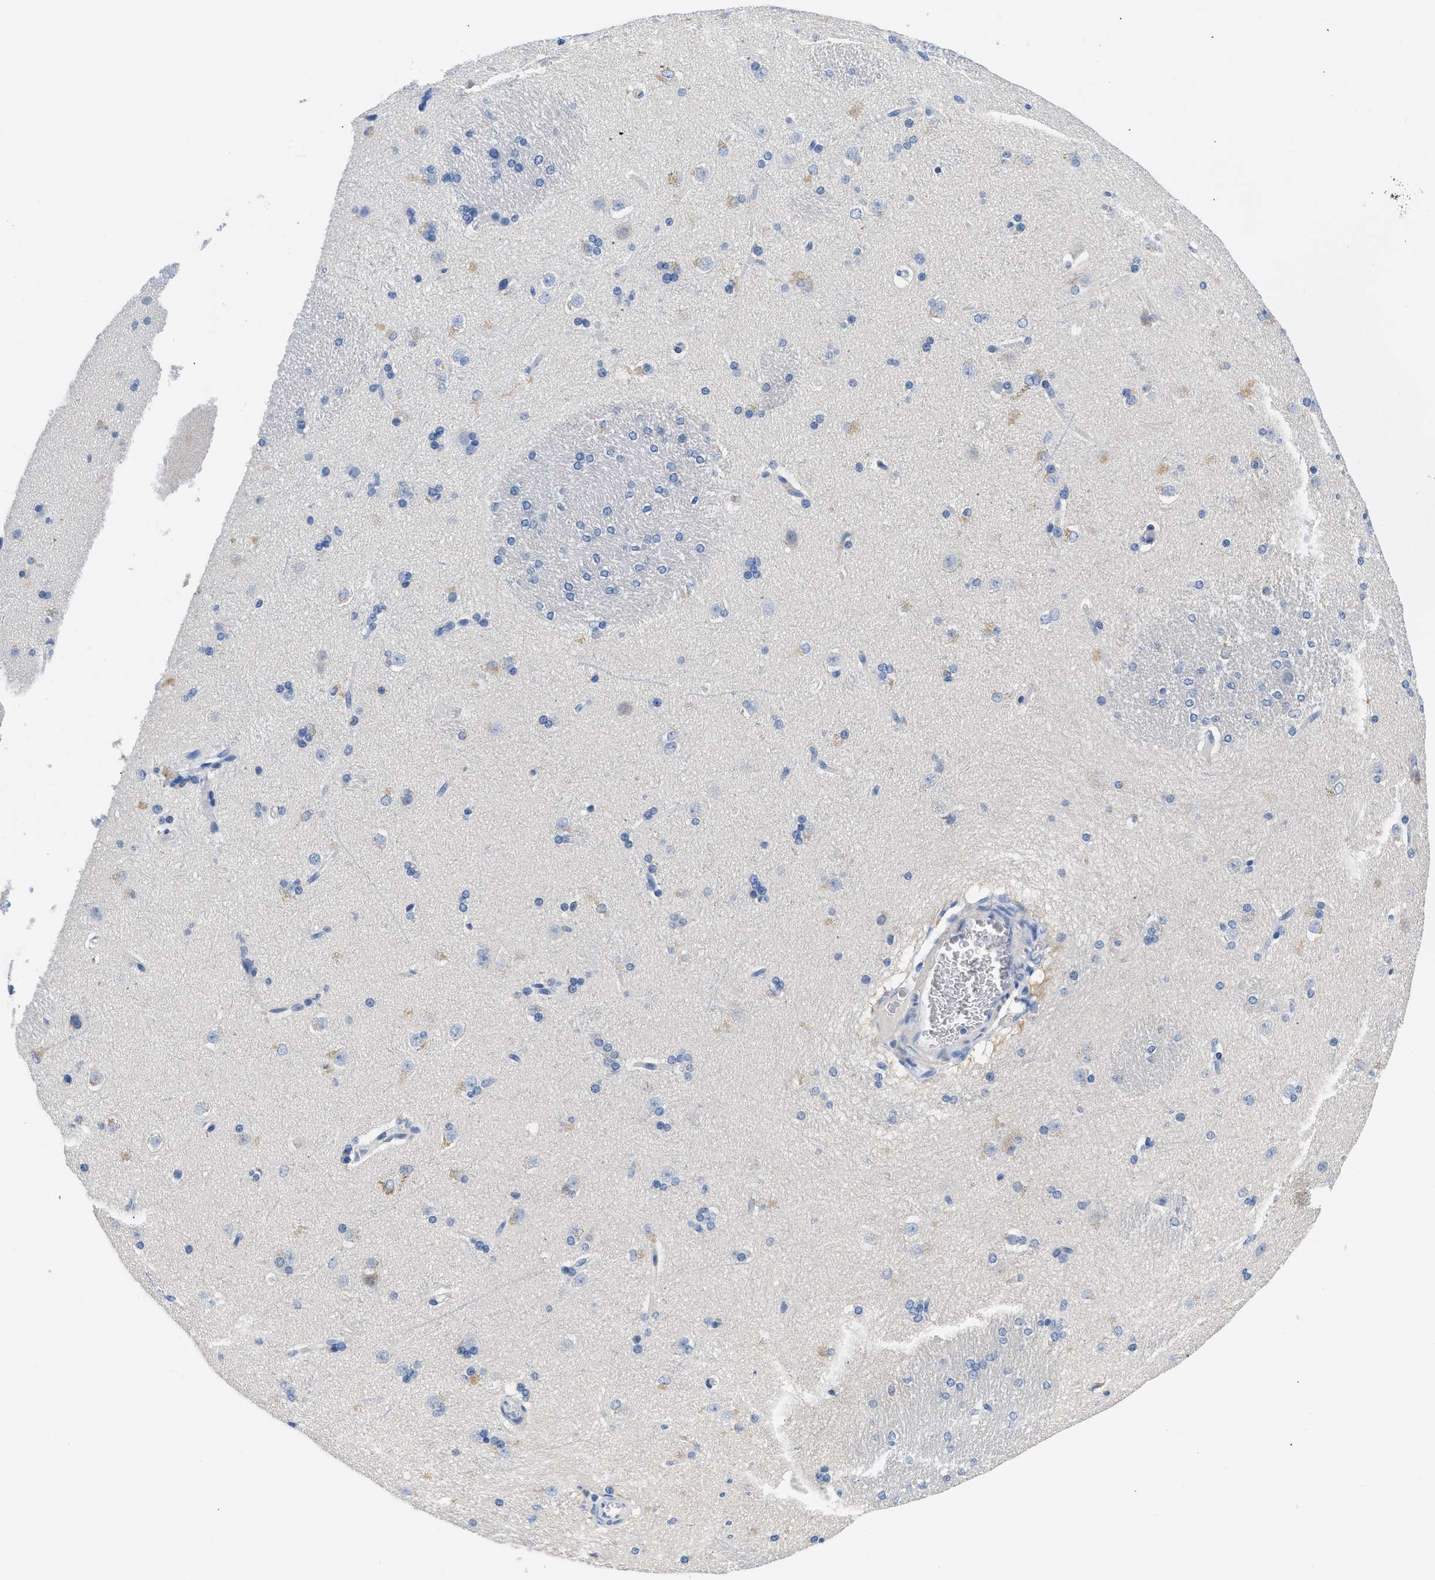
{"staining": {"intensity": "negative", "quantity": "none", "location": "none"}, "tissue": "caudate", "cell_type": "Glial cells", "image_type": "normal", "snomed": [{"axis": "morphology", "description": "Normal tissue, NOS"}, {"axis": "topography", "description": "Lateral ventricle wall"}], "caption": "Human caudate stained for a protein using immunohistochemistry (IHC) shows no positivity in glial cells.", "gene": "BPGM", "patient": {"sex": "female", "age": 19}}